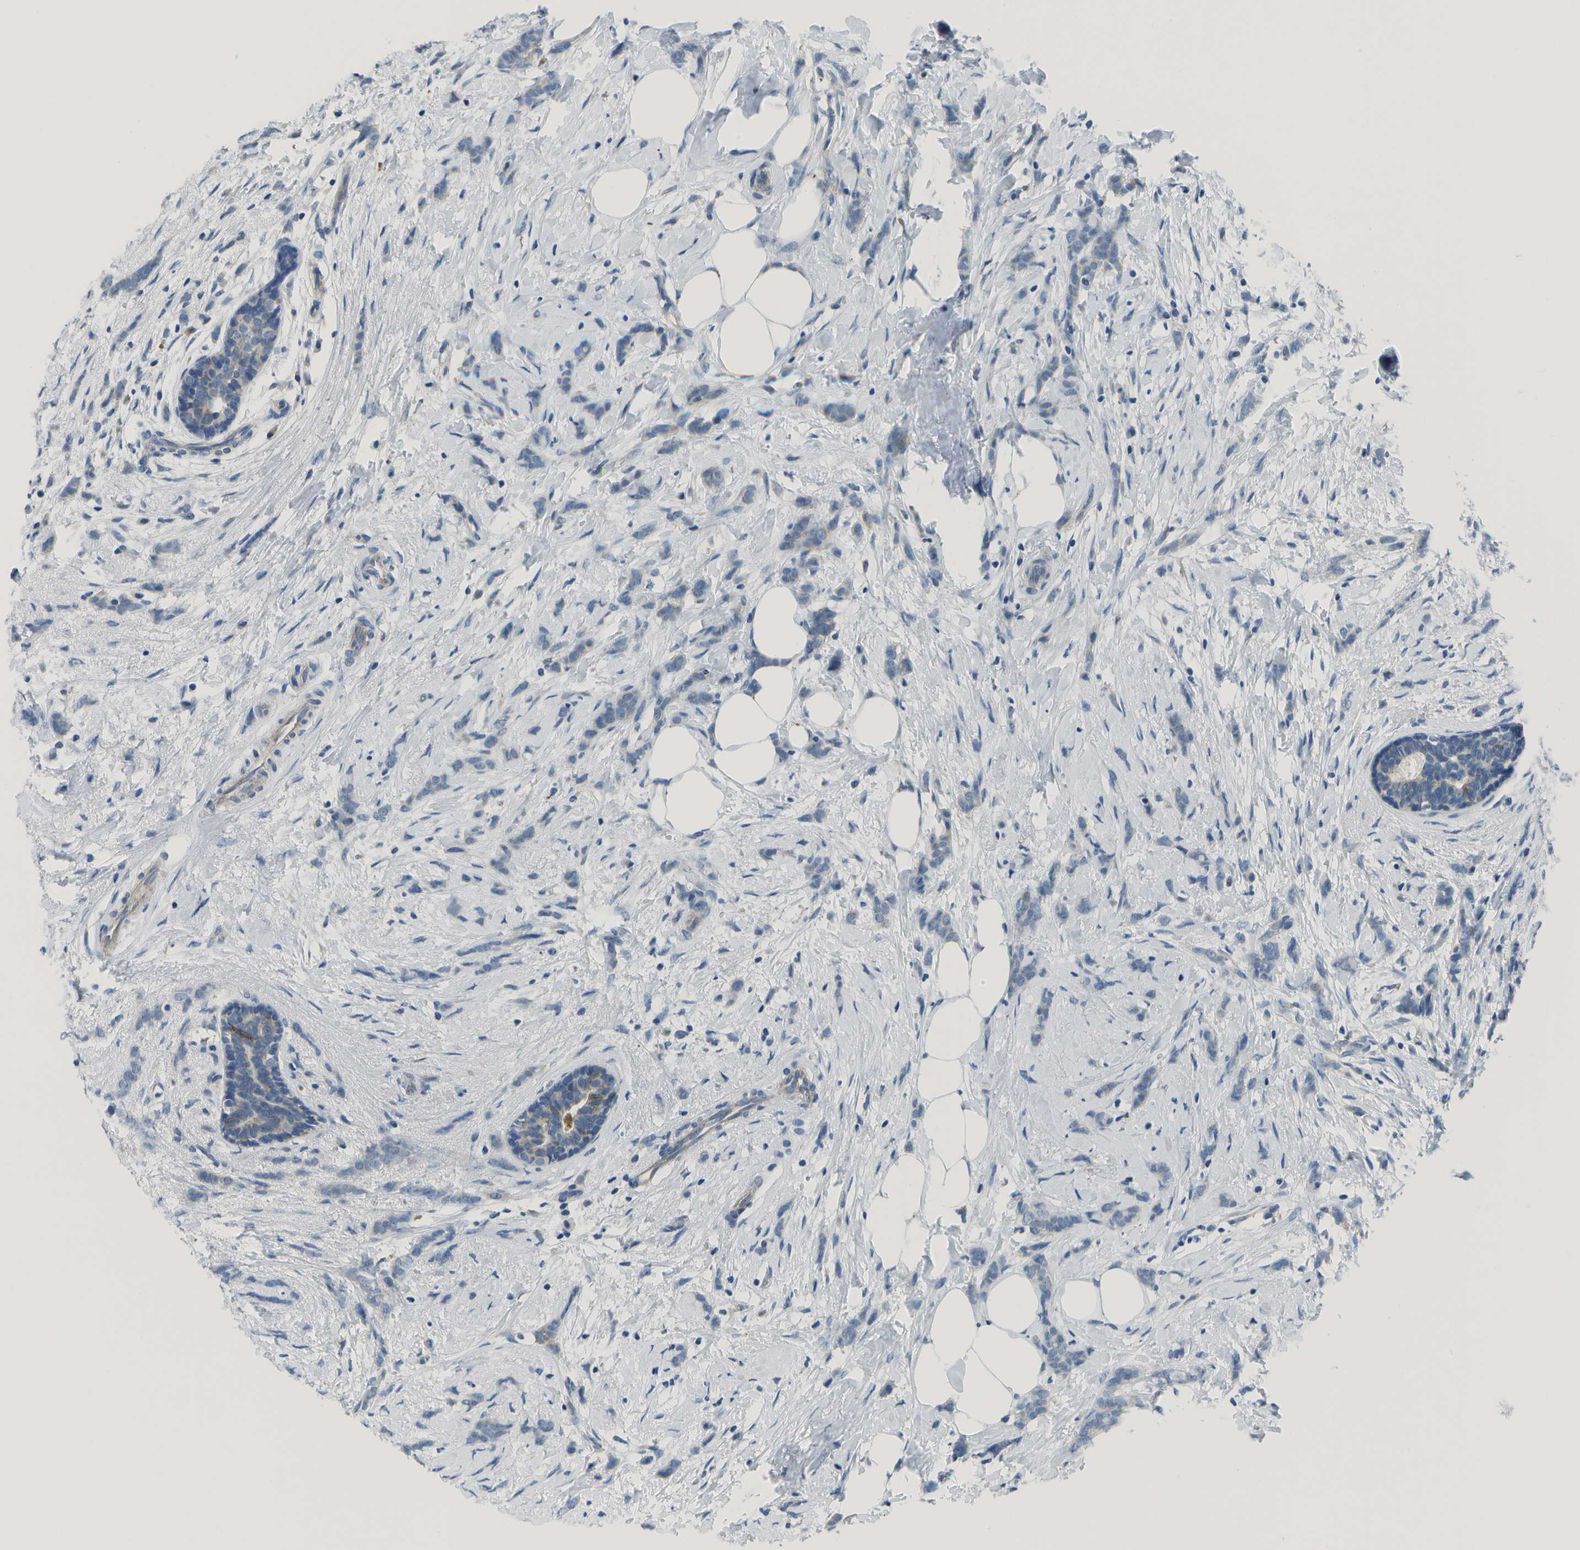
{"staining": {"intensity": "negative", "quantity": "none", "location": "none"}, "tissue": "breast cancer", "cell_type": "Tumor cells", "image_type": "cancer", "snomed": [{"axis": "morphology", "description": "Lobular carcinoma, in situ"}, {"axis": "morphology", "description": "Lobular carcinoma"}, {"axis": "topography", "description": "Breast"}], "caption": "A micrograph of breast lobular carcinoma in situ stained for a protein reveals no brown staining in tumor cells.", "gene": "DCT", "patient": {"sex": "female", "age": 41}}